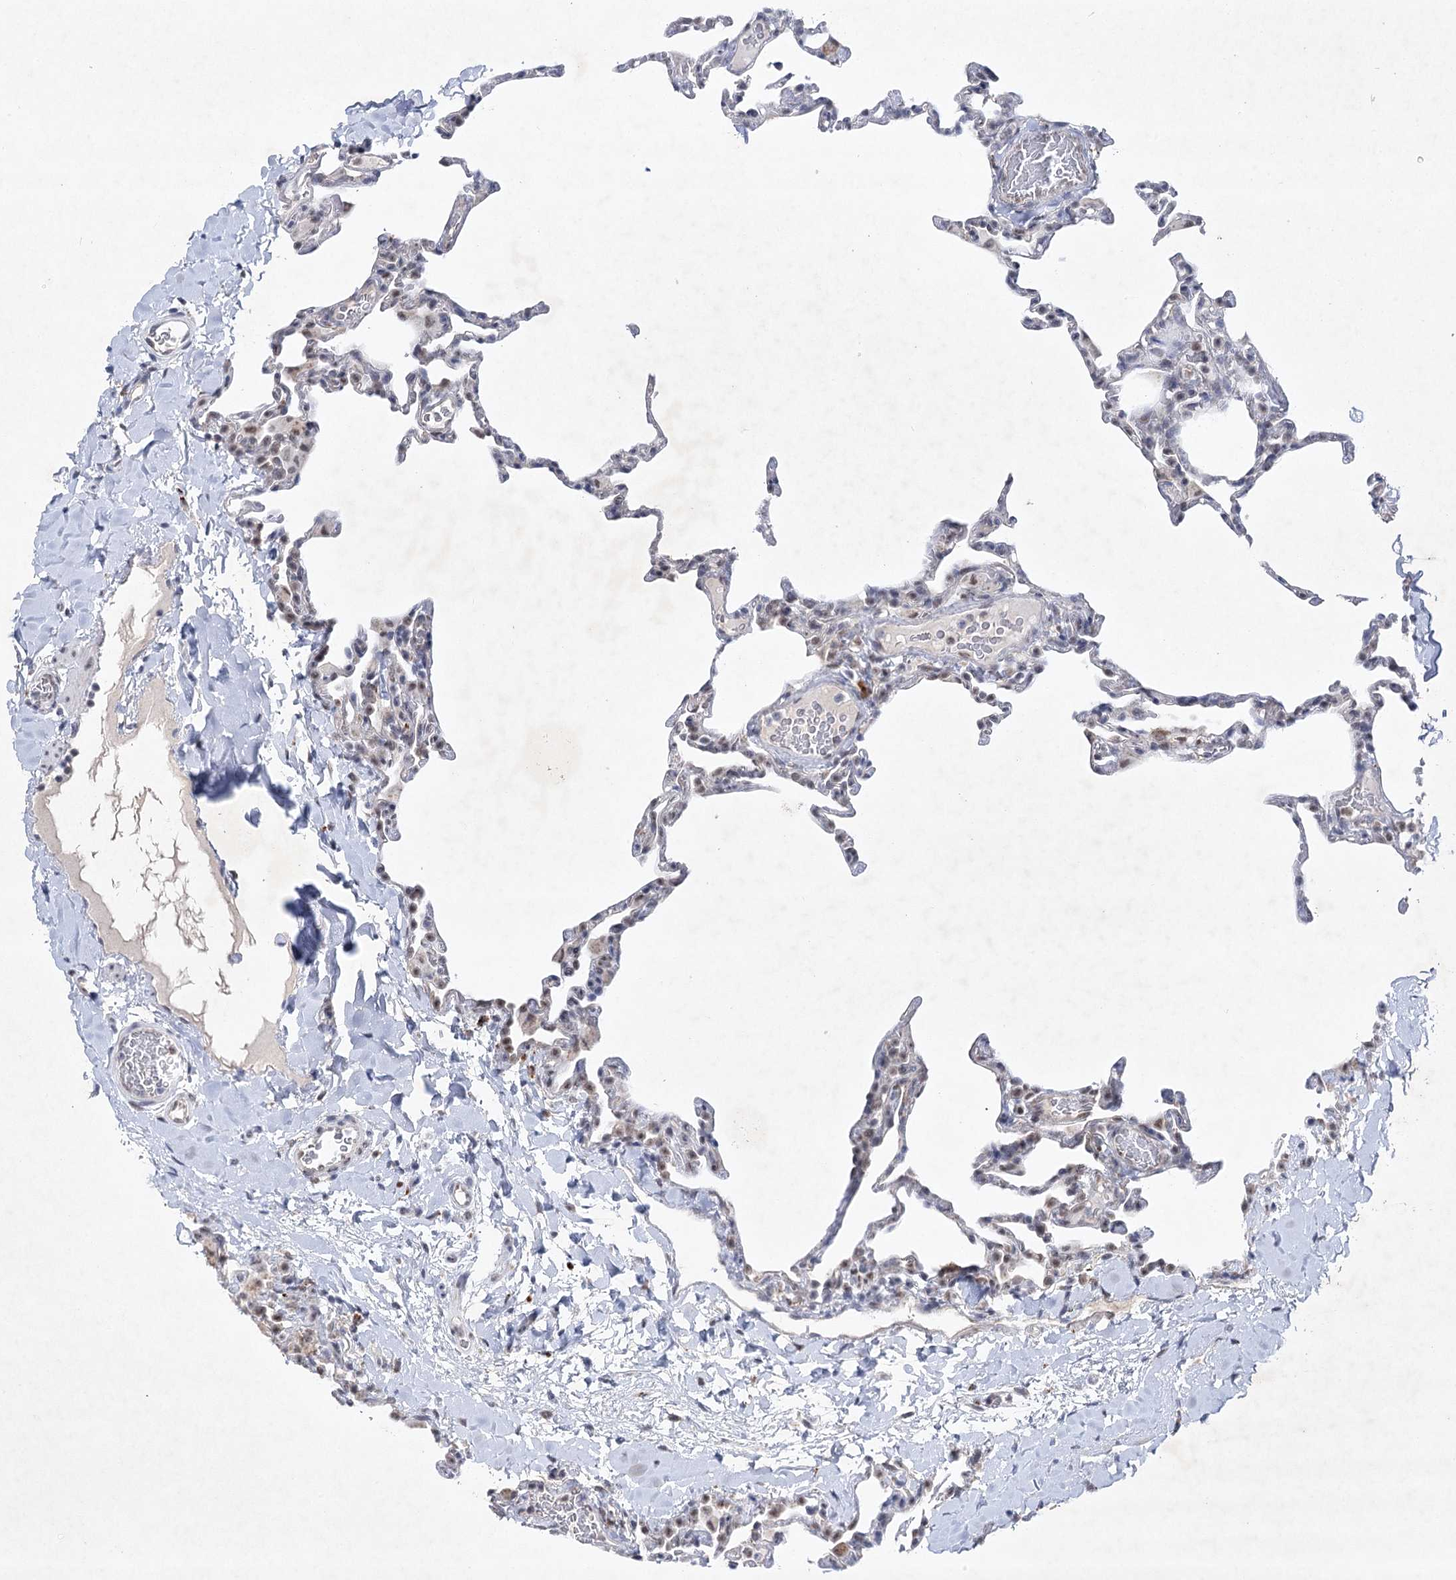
{"staining": {"intensity": "negative", "quantity": "none", "location": "none"}, "tissue": "lung", "cell_type": "Alveolar cells", "image_type": "normal", "snomed": [{"axis": "morphology", "description": "Normal tissue, NOS"}, {"axis": "topography", "description": "Lung"}], "caption": "The micrograph shows no staining of alveolar cells in benign lung.", "gene": "ENSG00000275740", "patient": {"sex": "male", "age": 20}}